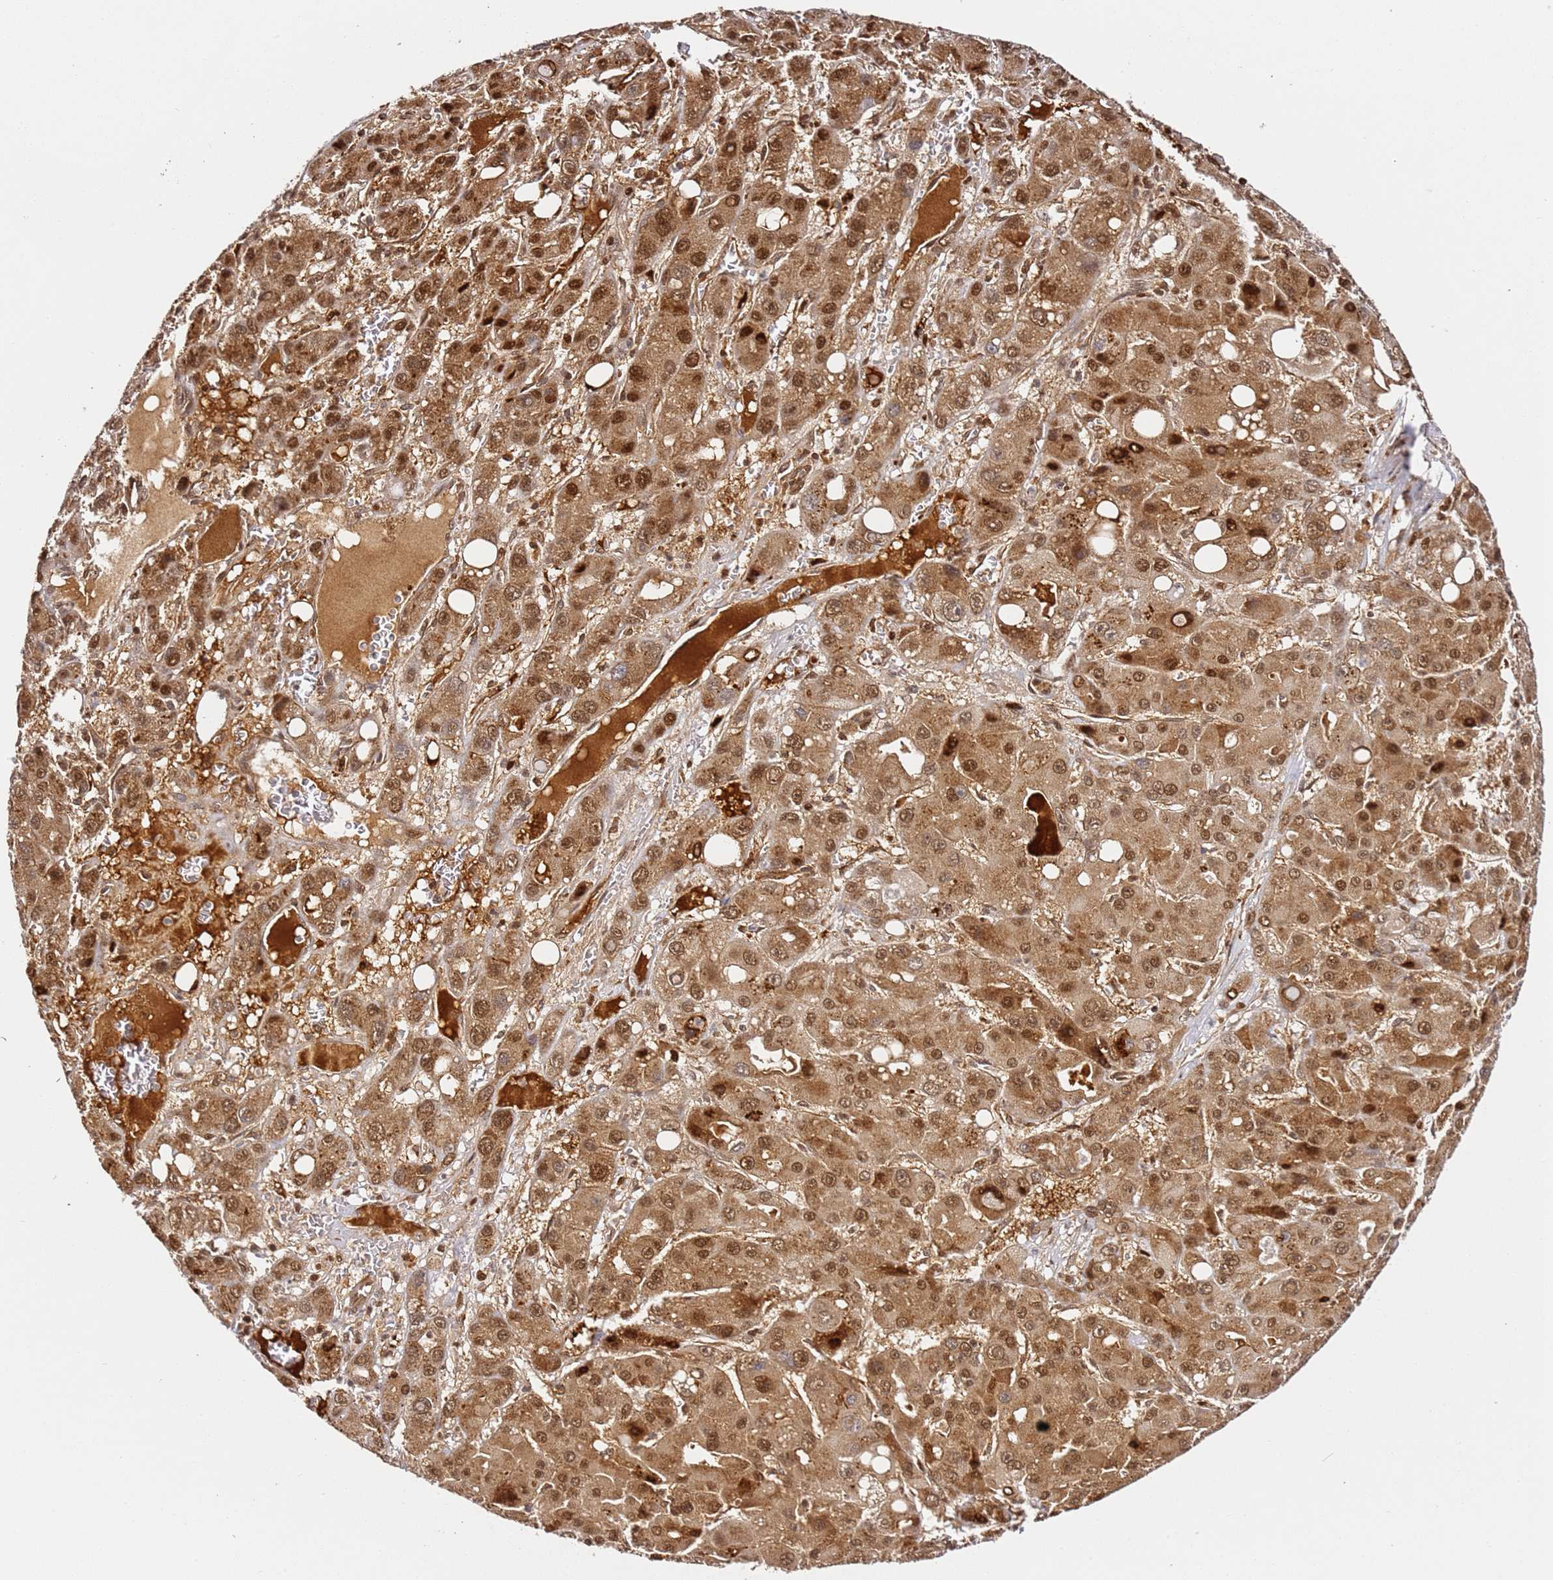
{"staining": {"intensity": "strong", "quantity": ">75%", "location": "cytoplasmic/membranous,nuclear"}, "tissue": "liver cancer", "cell_type": "Tumor cells", "image_type": "cancer", "snomed": [{"axis": "morphology", "description": "Carcinoma, Hepatocellular, NOS"}, {"axis": "topography", "description": "Liver"}], "caption": "Liver cancer (hepatocellular carcinoma) stained with DAB (3,3'-diaminobenzidine) immunohistochemistry (IHC) reveals high levels of strong cytoplasmic/membranous and nuclear staining in about >75% of tumor cells. Using DAB (3,3'-diaminobenzidine) (brown) and hematoxylin (blue) stains, captured at high magnification using brightfield microscopy.", "gene": "SMOX", "patient": {"sex": "male", "age": 55}}